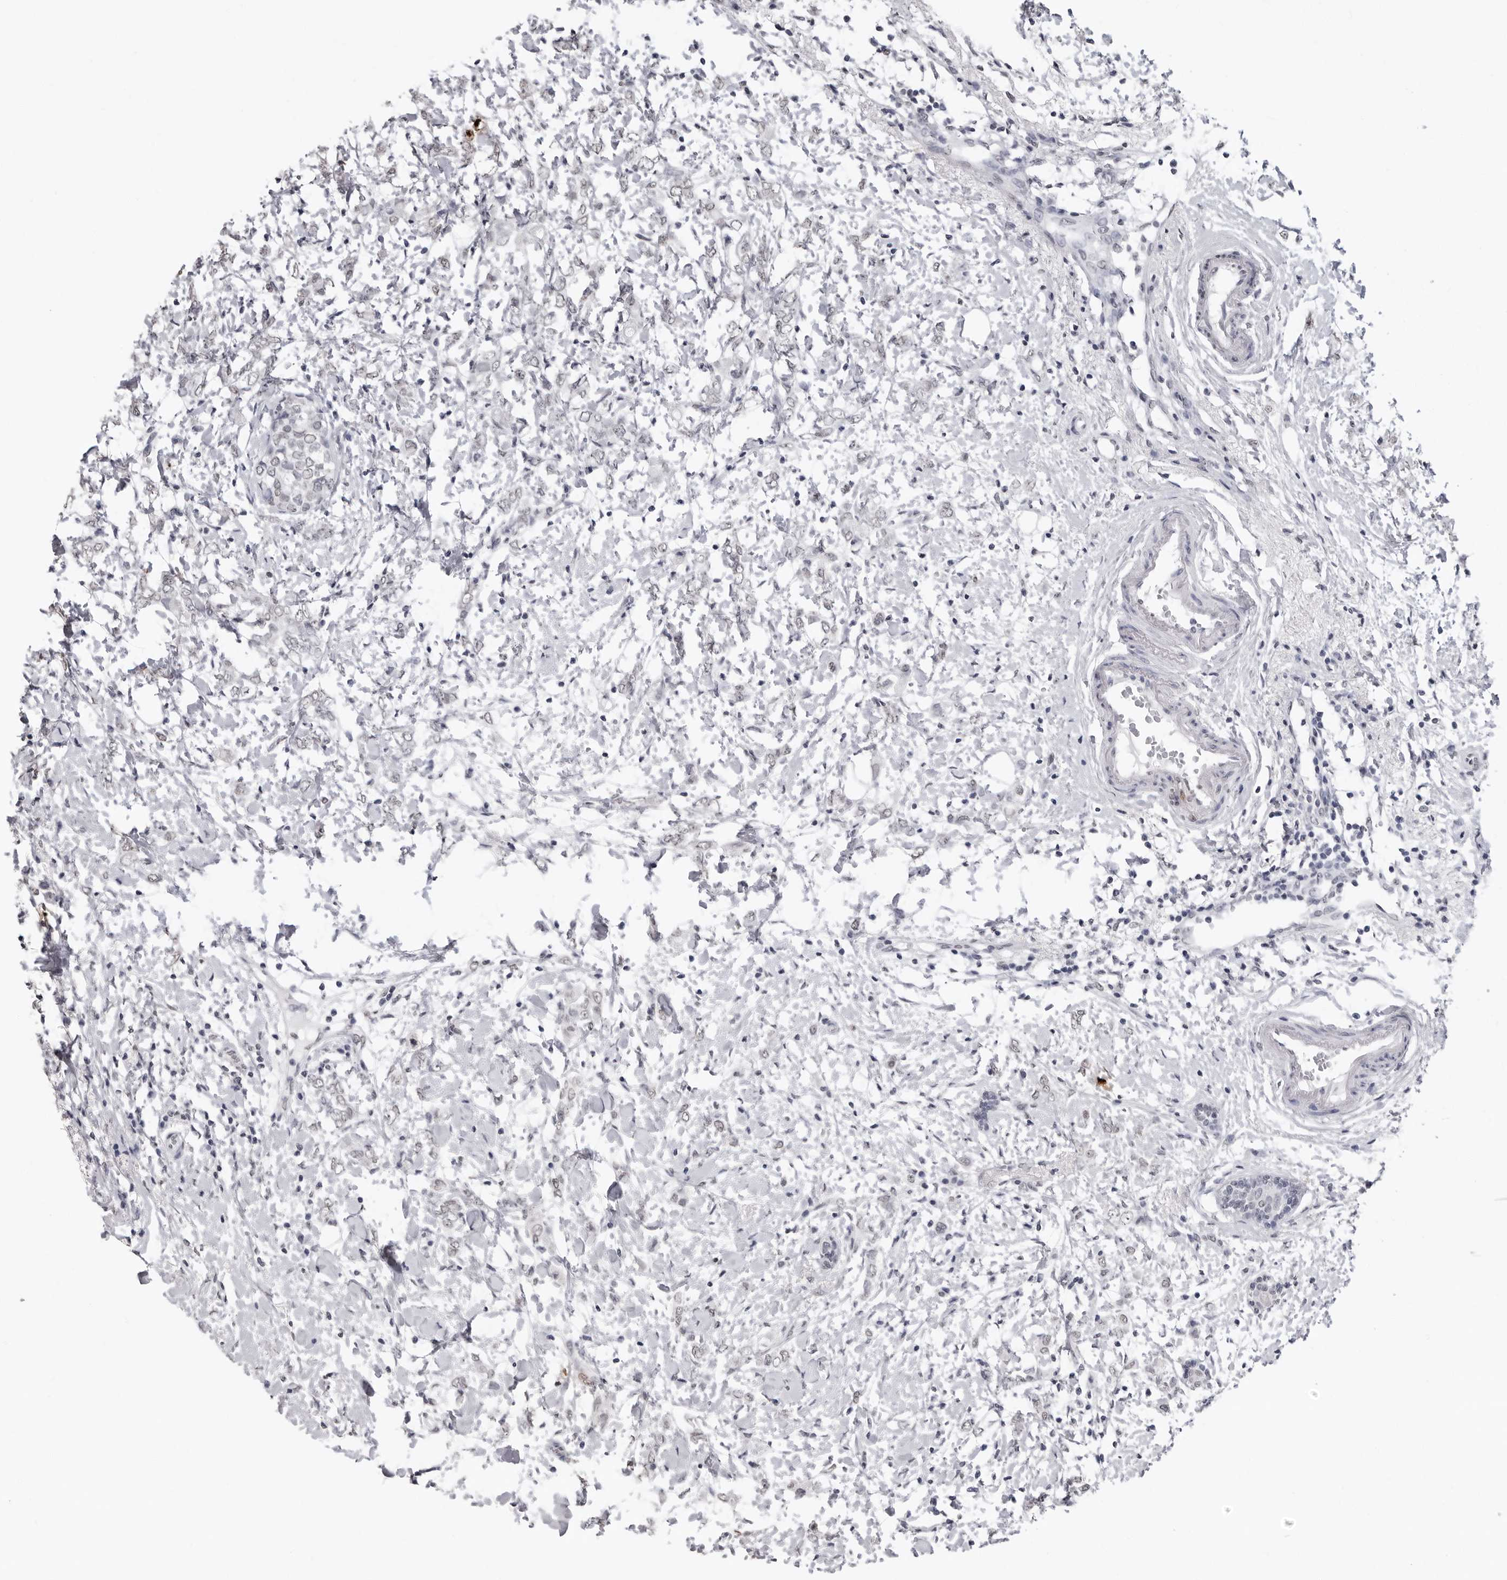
{"staining": {"intensity": "negative", "quantity": "none", "location": "none"}, "tissue": "breast cancer", "cell_type": "Tumor cells", "image_type": "cancer", "snomed": [{"axis": "morphology", "description": "Normal tissue, NOS"}, {"axis": "morphology", "description": "Lobular carcinoma"}, {"axis": "topography", "description": "Breast"}], "caption": "Immunohistochemistry (IHC) image of human breast lobular carcinoma stained for a protein (brown), which demonstrates no positivity in tumor cells. (DAB IHC with hematoxylin counter stain).", "gene": "HEPACAM", "patient": {"sex": "female", "age": 47}}